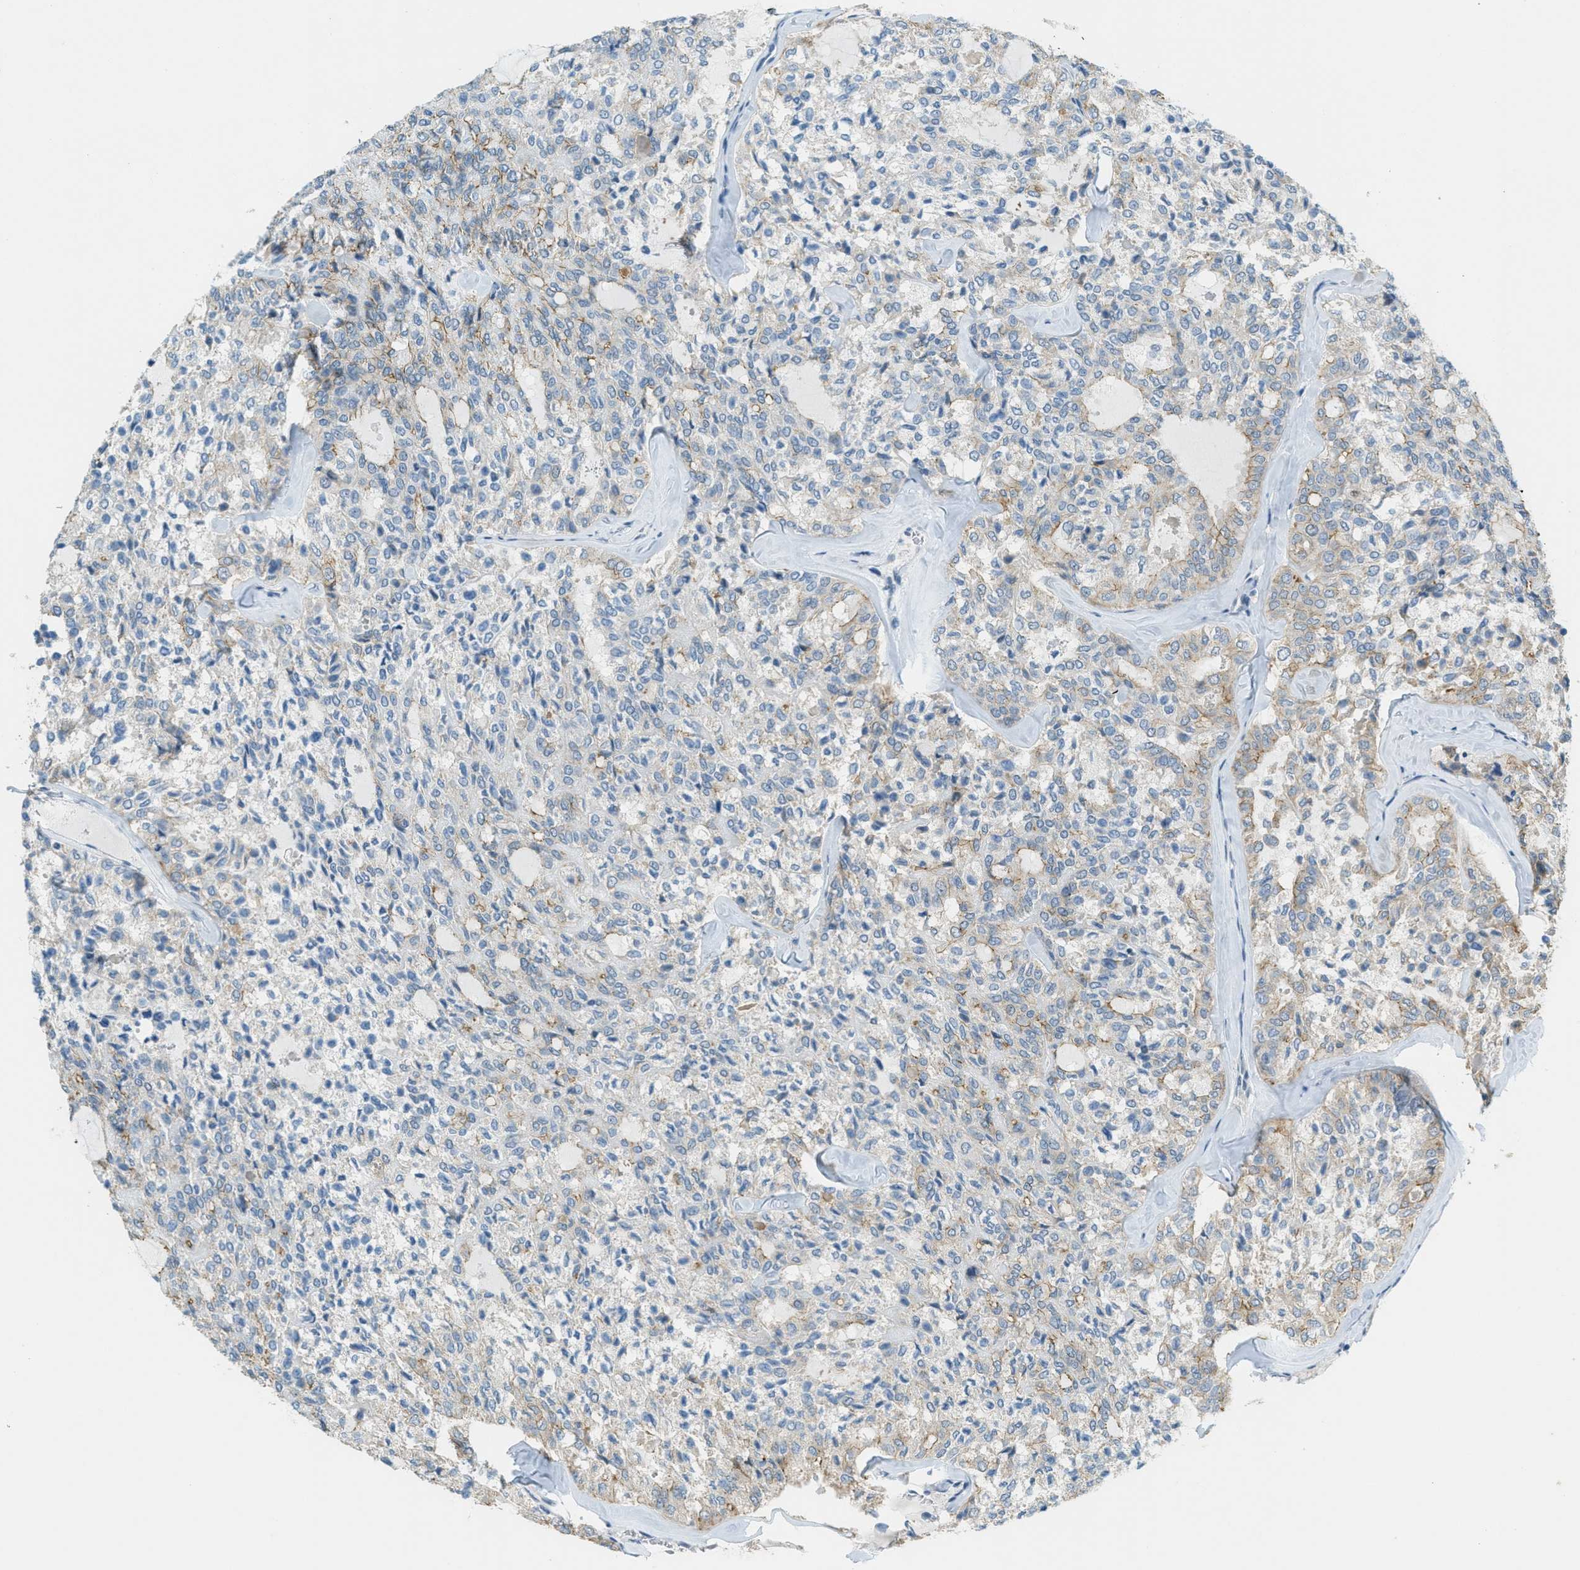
{"staining": {"intensity": "weak", "quantity": "<25%", "location": "cytoplasmic/membranous"}, "tissue": "thyroid cancer", "cell_type": "Tumor cells", "image_type": "cancer", "snomed": [{"axis": "morphology", "description": "Follicular adenoma carcinoma, NOS"}, {"axis": "topography", "description": "Thyroid gland"}], "caption": "Immunohistochemical staining of thyroid cancer displays no significant expression in tumor cells.", "gene": "TCF3", "patient": {"sex": "male", "age": 75}}